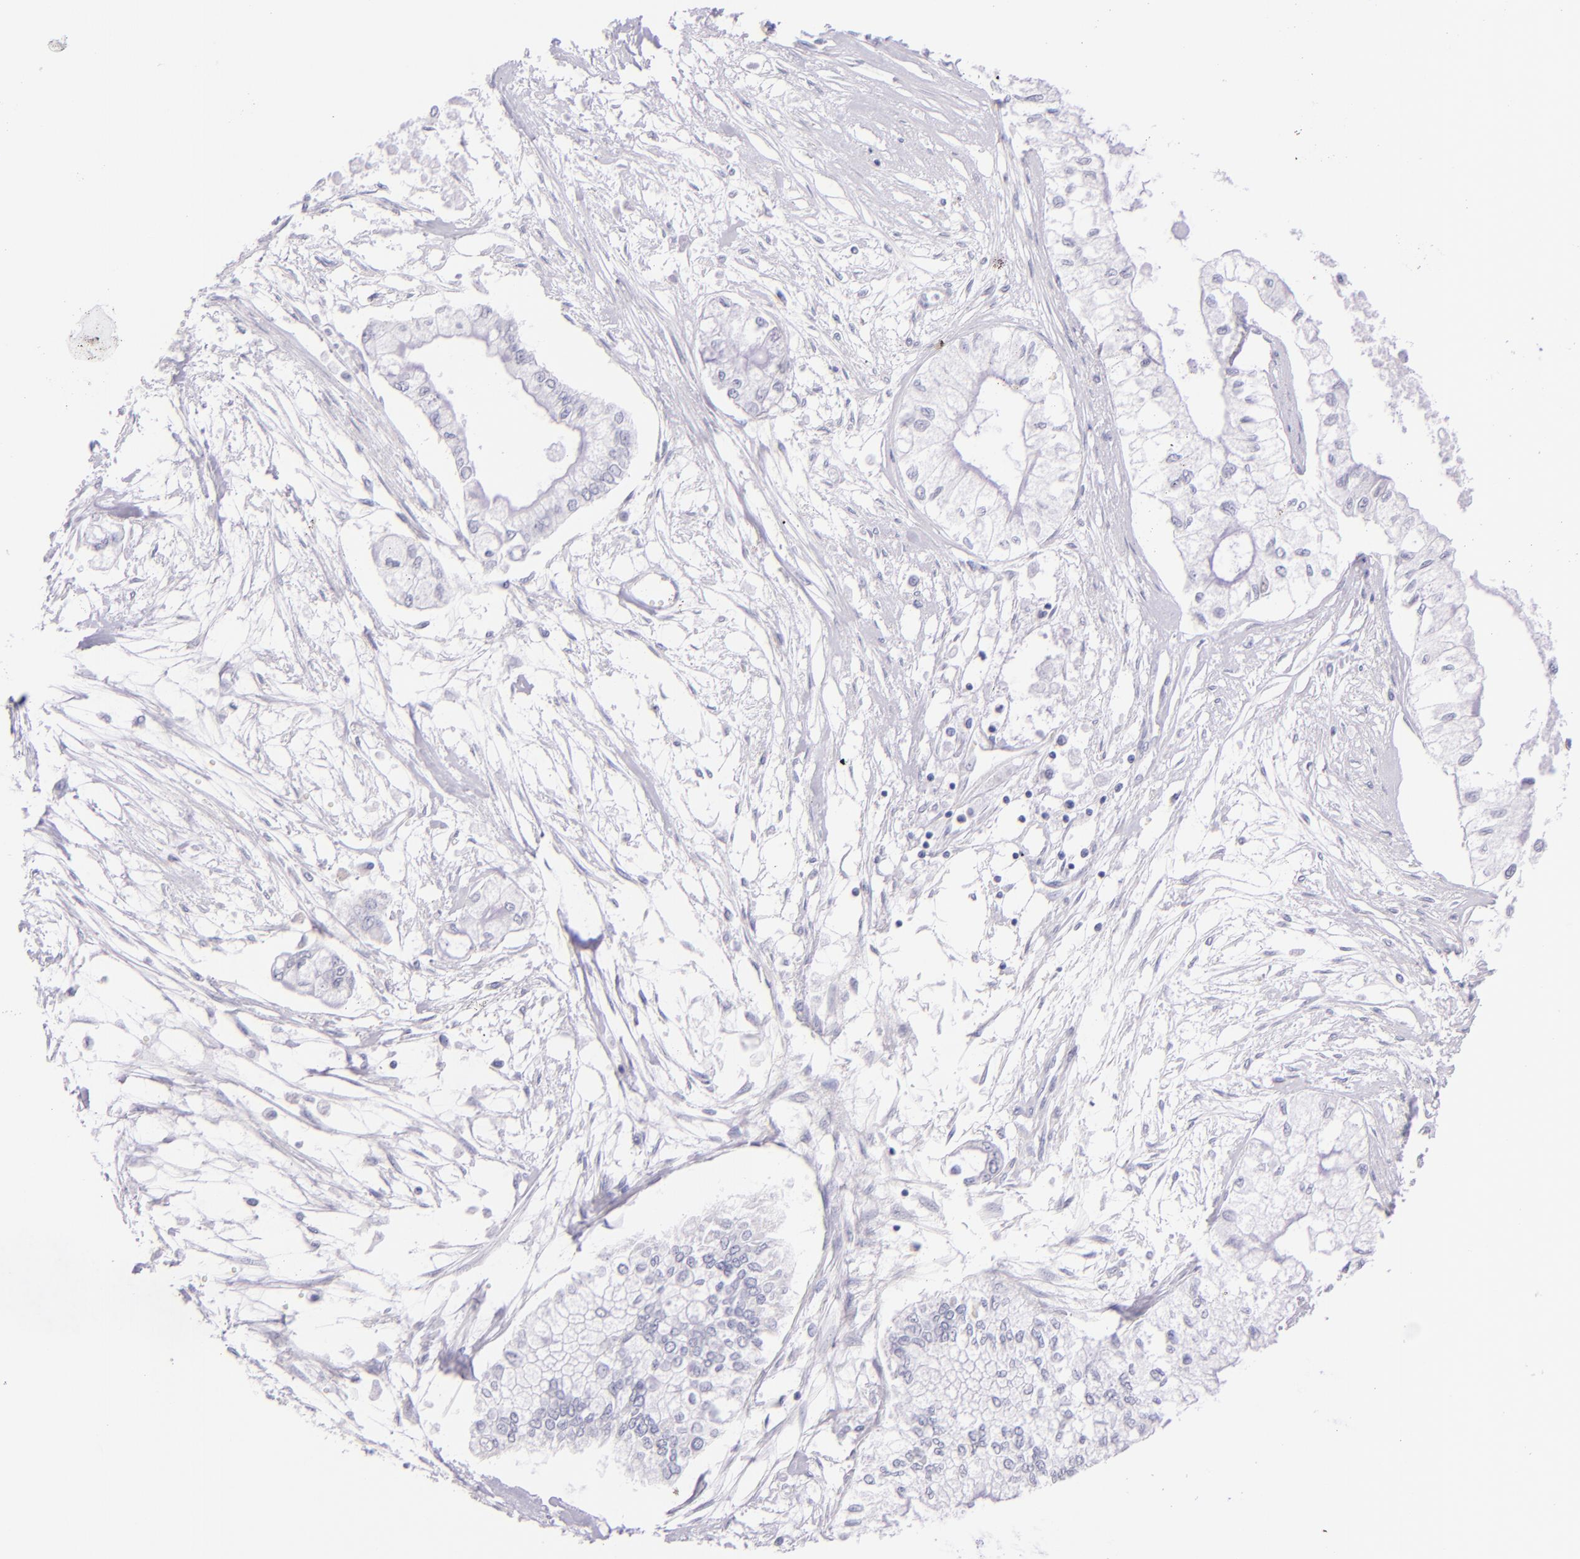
{"staining": {"intensity": "negative", "quantity": "none", "location": "none"}, "tissue": "pancreatic cancer", "cell_type": "Tumor cells", "image_type": "cancer", "snomed": [{"axis": "morphology", "description": "Adenocarcinoma, NOS"}, {"axis": "topography", "description": "Pancreas"}], "caption": "This is an immunohistochemistry (IHC) micrograph of pancreatic adenocarcinoma. There is no positivity in tumor cells.", "gene": "SDC1", "patient": {"sex": "male", "age": 79}}